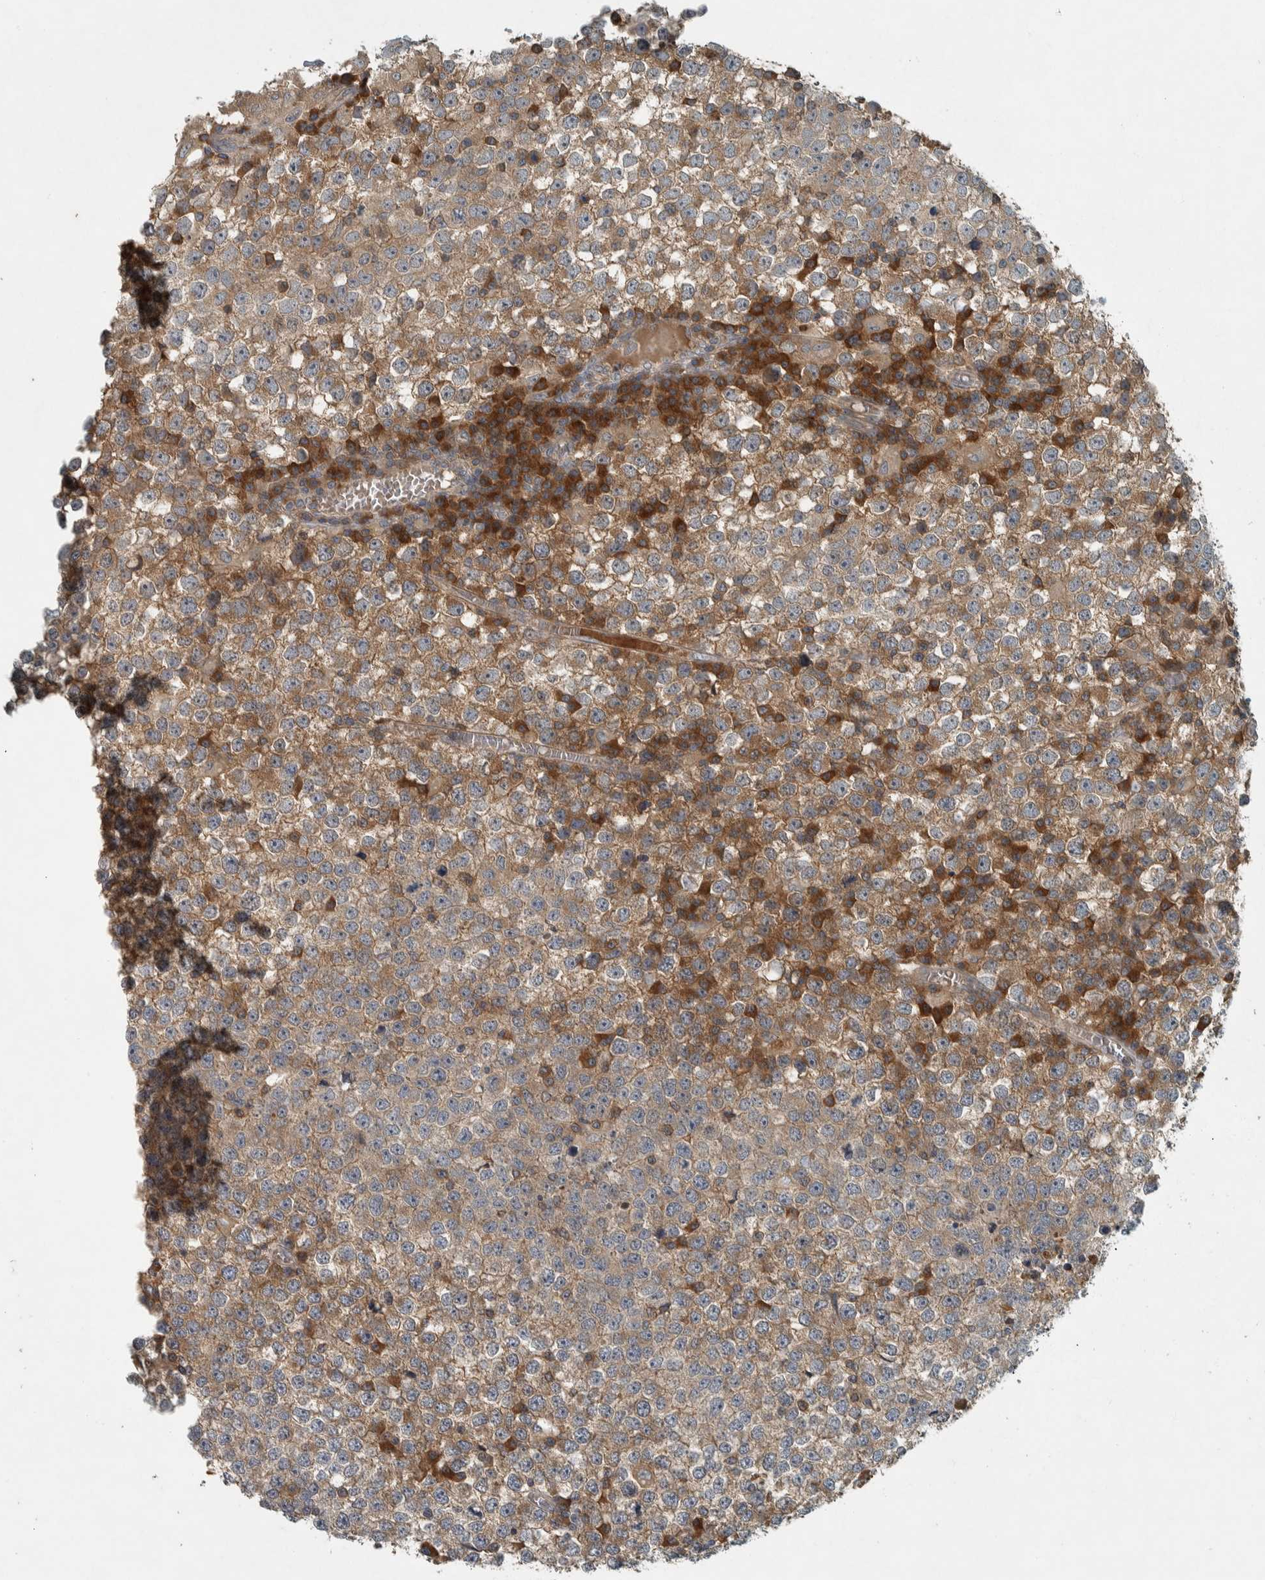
{"staining": {"intensity": "moderate", "quantity": ">75%", "location": "cytoplasmic/membranous"}, "tissue": "testis cancer", "cell_type": "Tumor cells", "image_type": "cancer", "snomed": [{"axis": "morphology", "description": "Seminoma, NOS"}, {"axis": "topography", "description": "Testis"}], "caption": "DAB (3,3'-diaminobenzidine) immunohistochemical staining of human testis cancer (seminoma) exhibits moderate cytoplasmic/membranous protein staining in about >75% of tumor cells. (brown staining indicates protein expression, while blue staining denotes nuclei).", "gene": "CLCN2", "patient": {"sex": "male", "age": 65}}